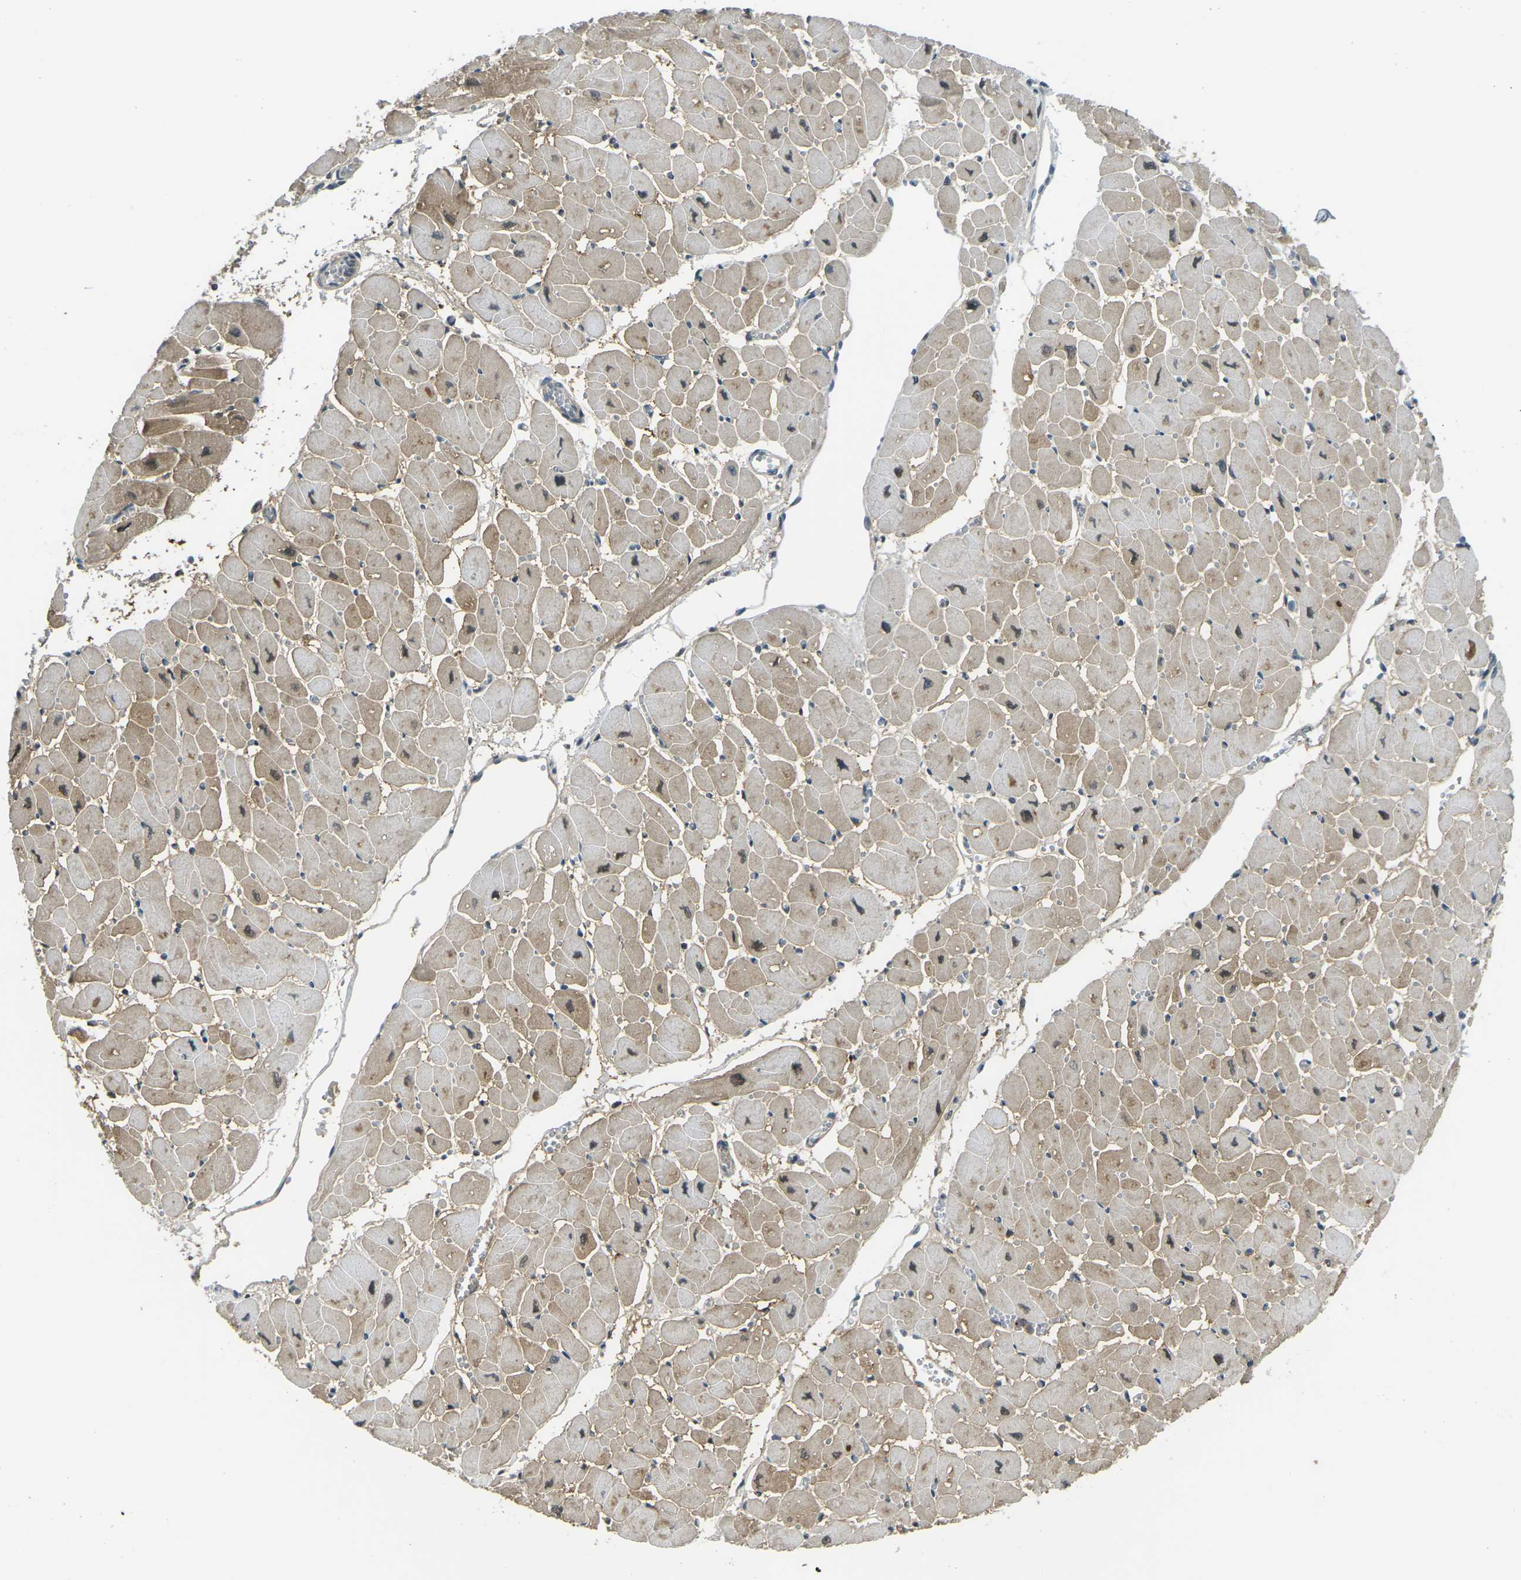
{"staining": {"intensity": "moderate", "quantity": ">75%", "location": "cytoplasmic/membranous"}, "tissue": "heart muscle", "cell_type": "Cardiomyocytes", "image_type": "normal", "snomed": [{"axis": "morphology", "description": "Normal tissue, NOS"}, {"axis": "topography", "description": "Heart"}], "caption": "Brown immunohistochemical staining in normal human heart muscle reveals moderate cytoplasmic/membranous staining in approximately >75% of cardiomyocytes.", "gene": "PIEZO2", "patient": {"sex": "female", "age": 54}}